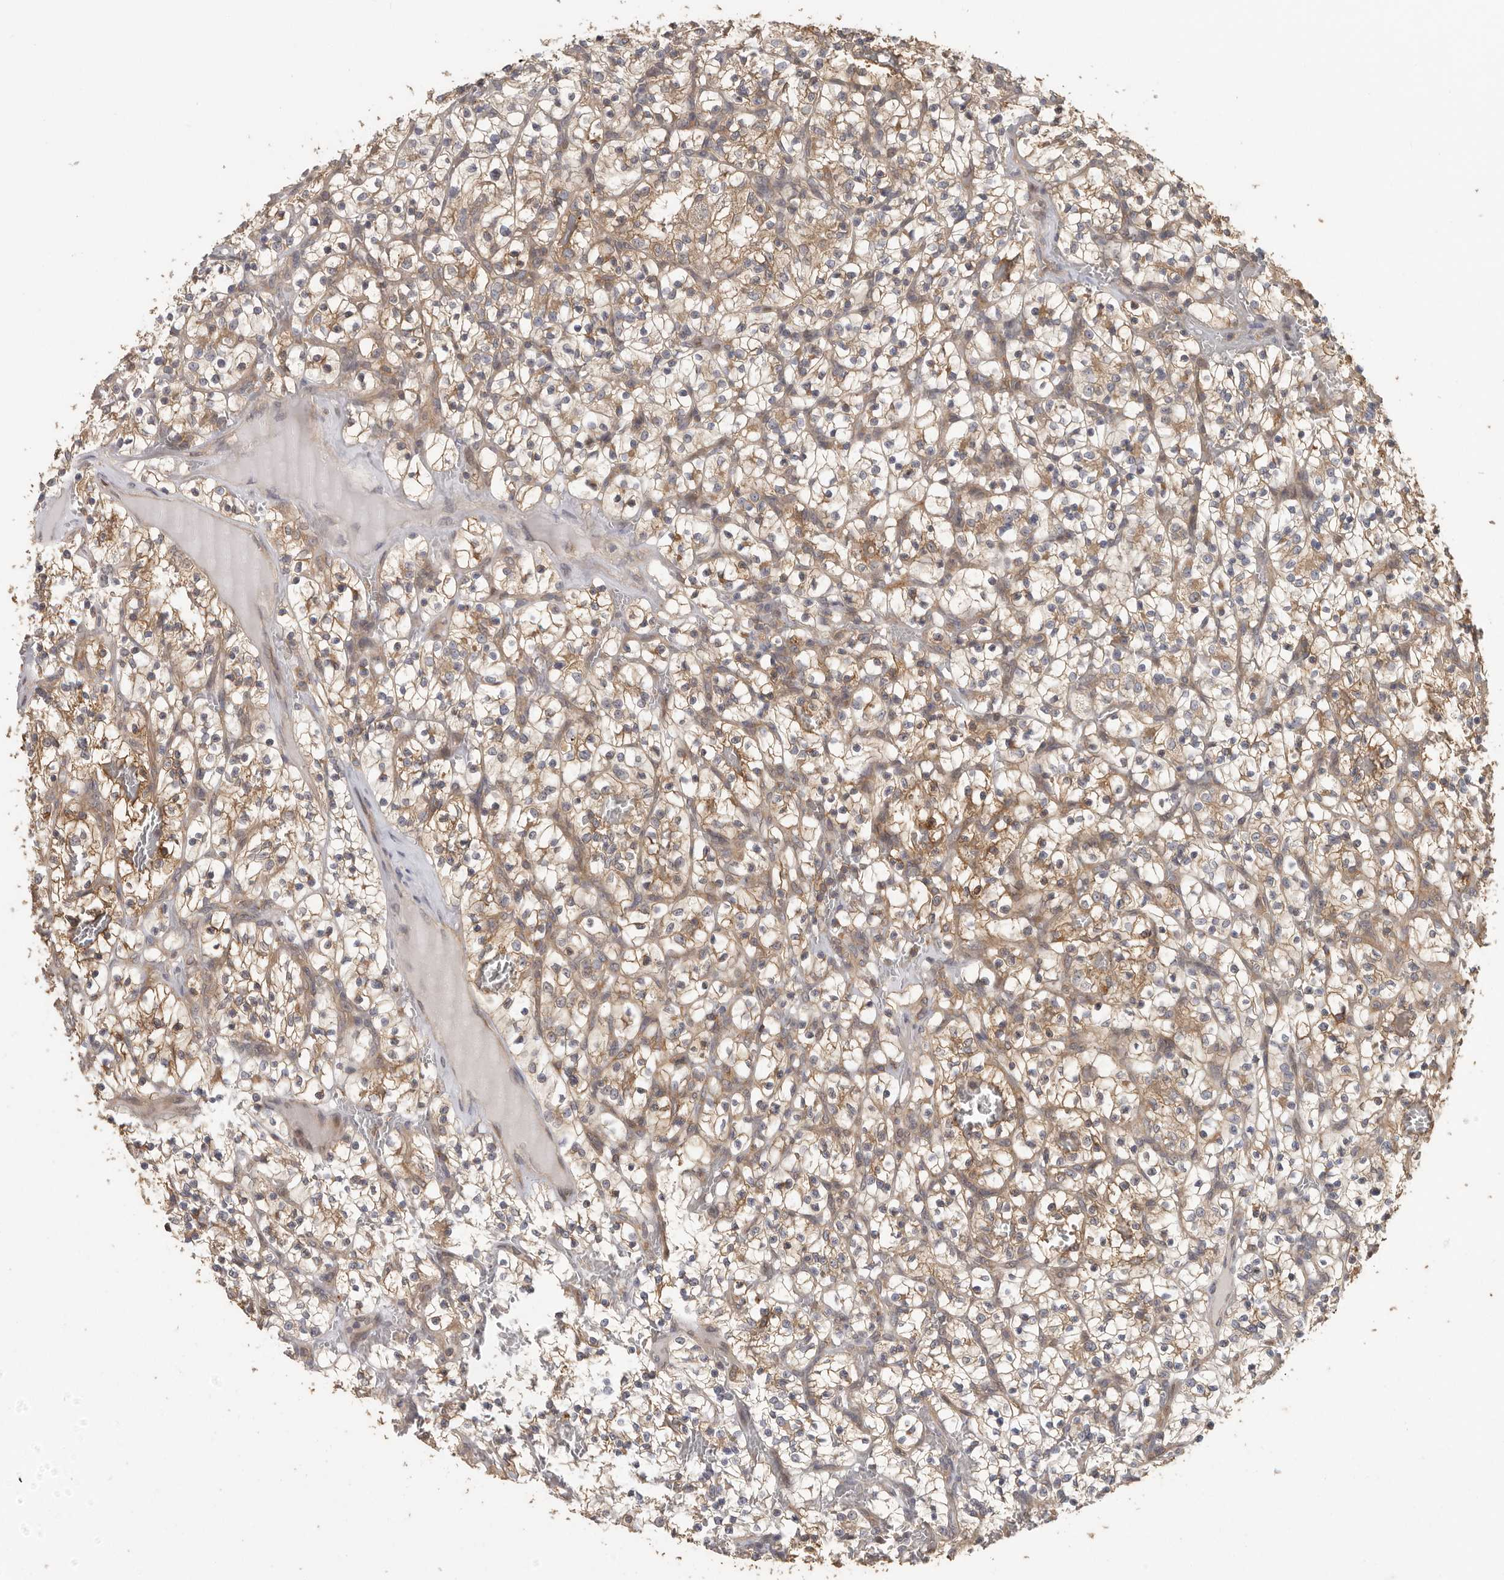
{"staining": {"intensity": "moderate", "quantity": ">75%", "location": "cytoplasmic/membranous"}, "tissue": "renal cancer", "cell_type": "Tumor cells", "image_type": "cancer", "snomed": [{"axis": "morphology", "description": "Adenocarcinoma, NOS"}, {"axis": "topography", "description": "Kidney"}], "caption": "High-power microscopy captured an IHC histopathology image of renal cancer, revealing moderate cytoplasmic/membranous positivity in about >75% of tumor cells.", "gene": "CCT8", "patient": {"sex": "female", "age": 57}}